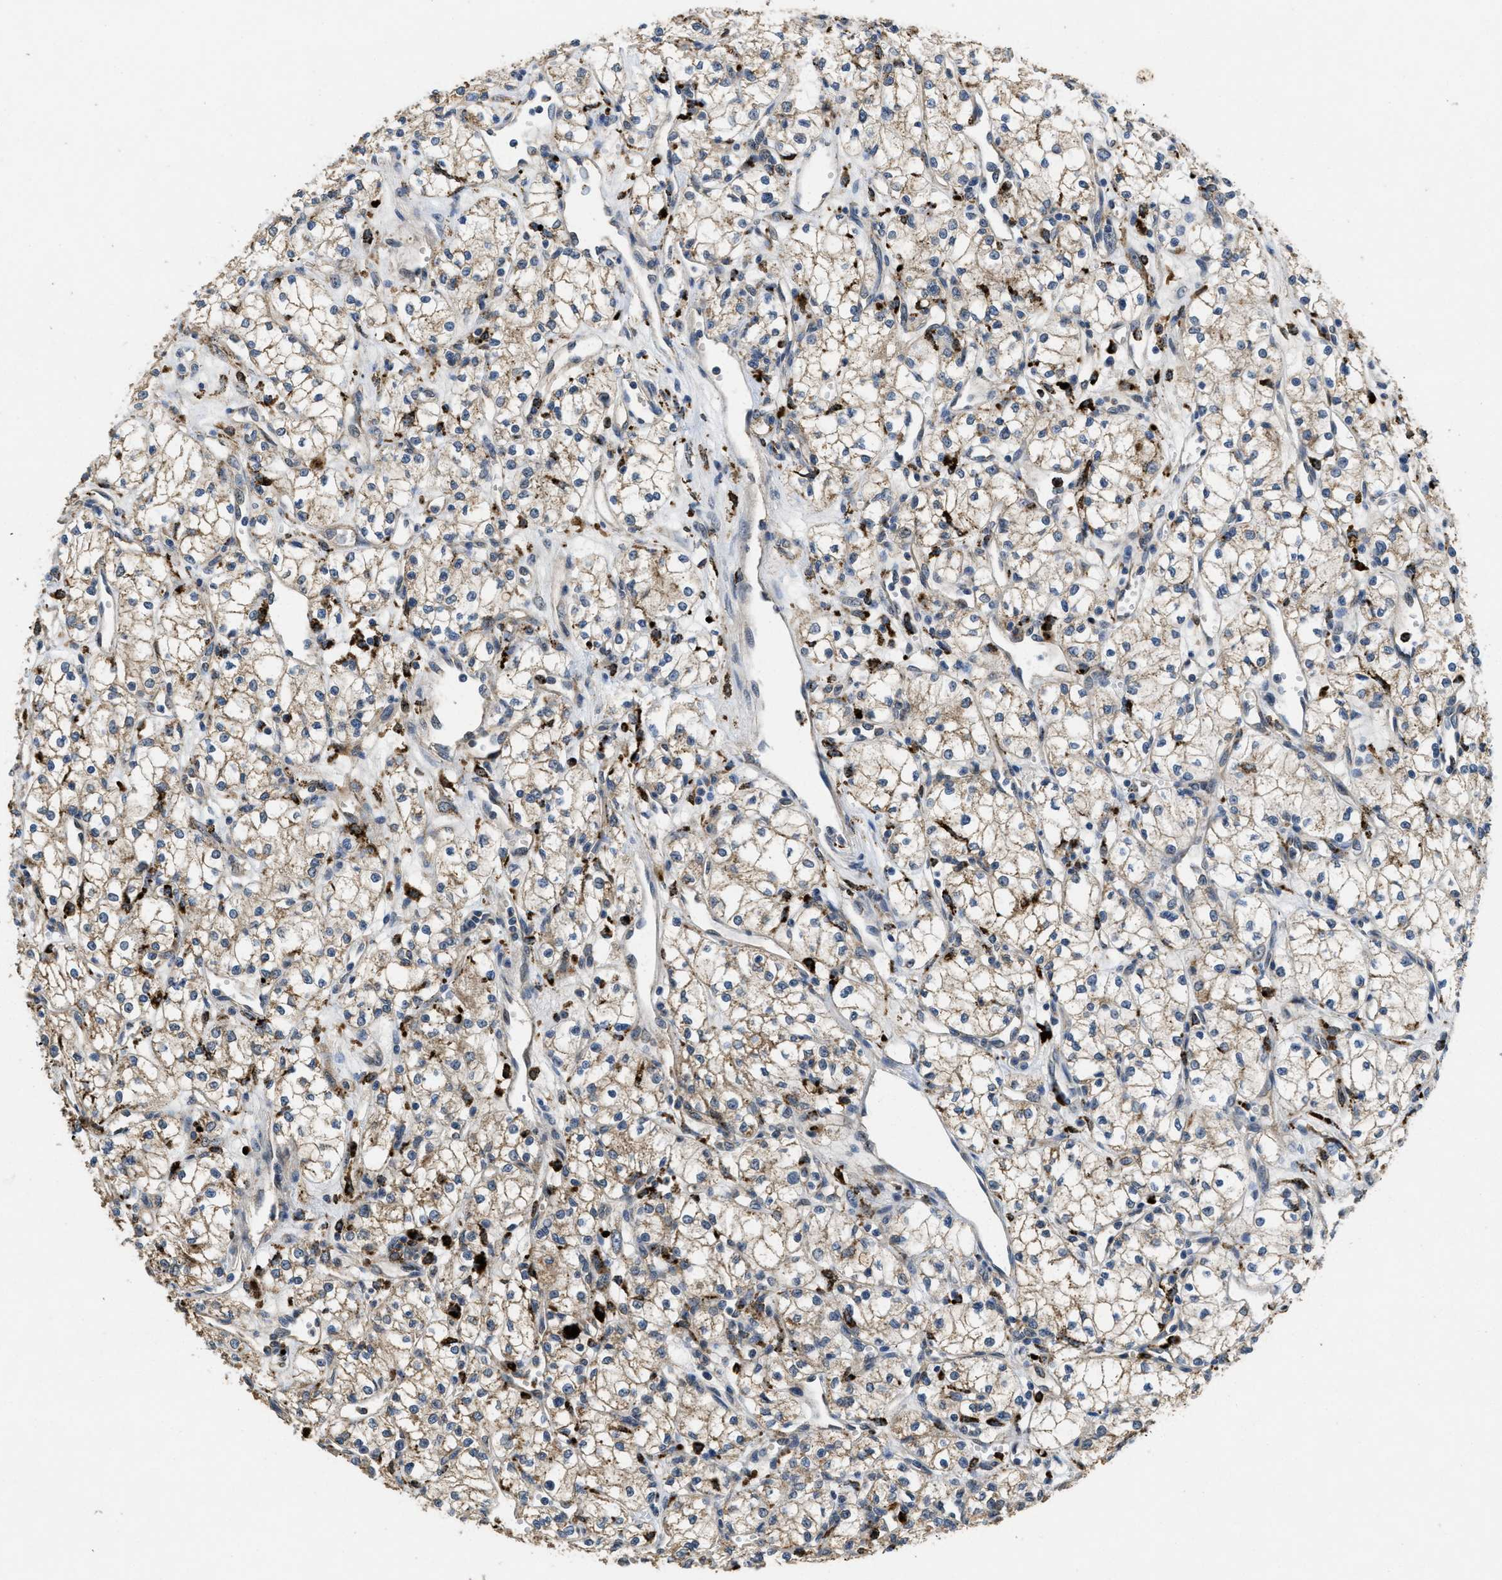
{"staining": {"intensity": "weak", "quantity": ">75%", "location": "cytoplasmic/membranous"}, "tissue": "renal cancer", "cell_type": "Tumor cells", "image_type": "cancer", "snomed": [{"axis": "morphology", "description": "Adenocarcinoma, NOS"}, {"axis": "topography", "description": "Kidney"}], "caption": "This is an image of immunohistochemistry (IHC) staining of renal adenocarcinoma, which shows weak expression in the cytoplasmic/membranous of tumor cells.", "gene": "BMPR2", "patient": {"sex": "male", "age": 59}}